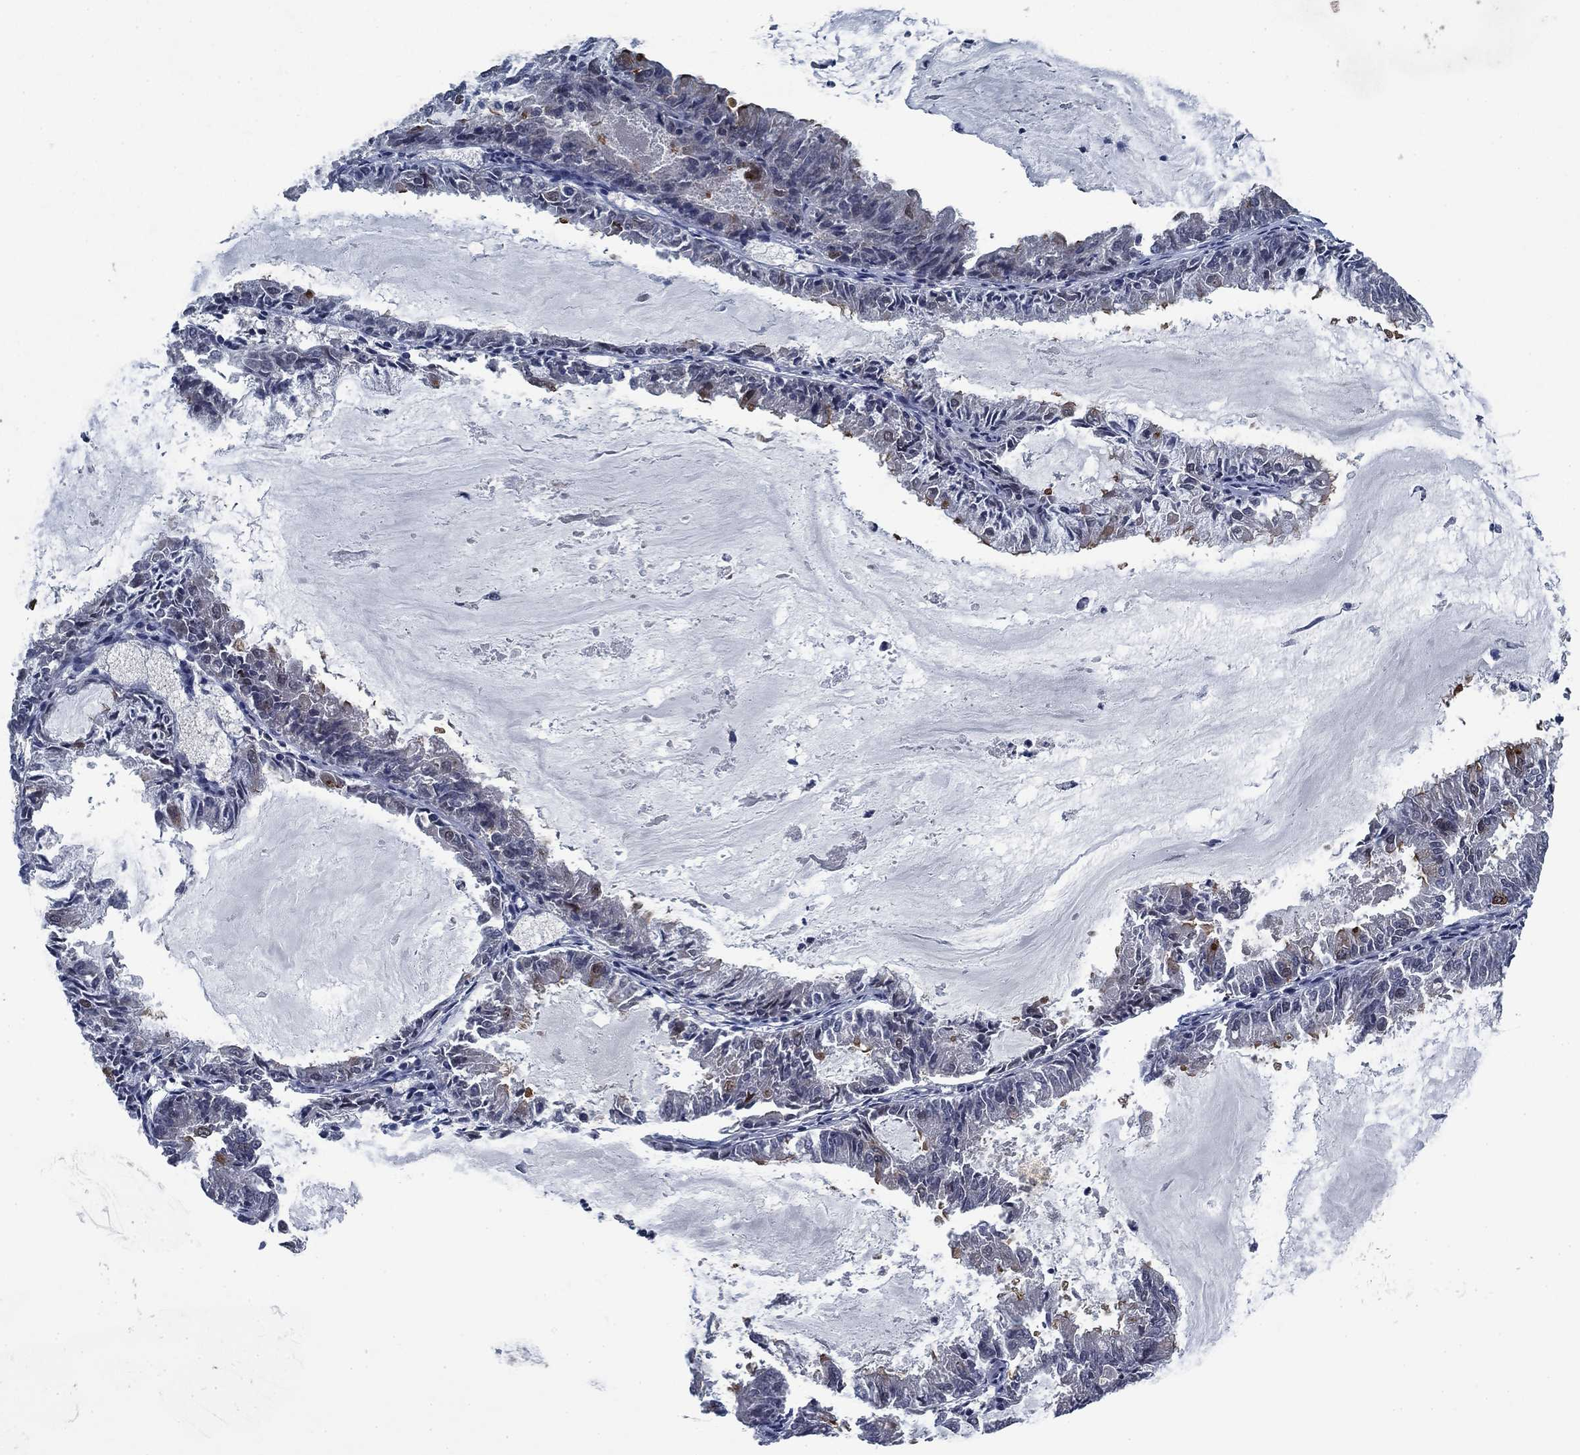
{"staining": {"intensity": "negative", "quantity": "none", "location": "none"}, "tissue": "endometrial cancer", "cell_type": "Tumor cells", "image_type": "cancer", "snomed": [{"axis": "morphology", "description": "Adenocarcinoma, NOS"}, {"axis": "topography", "description": "Endometrium"}], "caption": "A photomicrograph of adenocarcinoma (endometrial) stained for a protein demonstrates no brown staining in tumor cells.", "gene": "PNMA8A", "patient": {"sex": "female", "age": 57}}